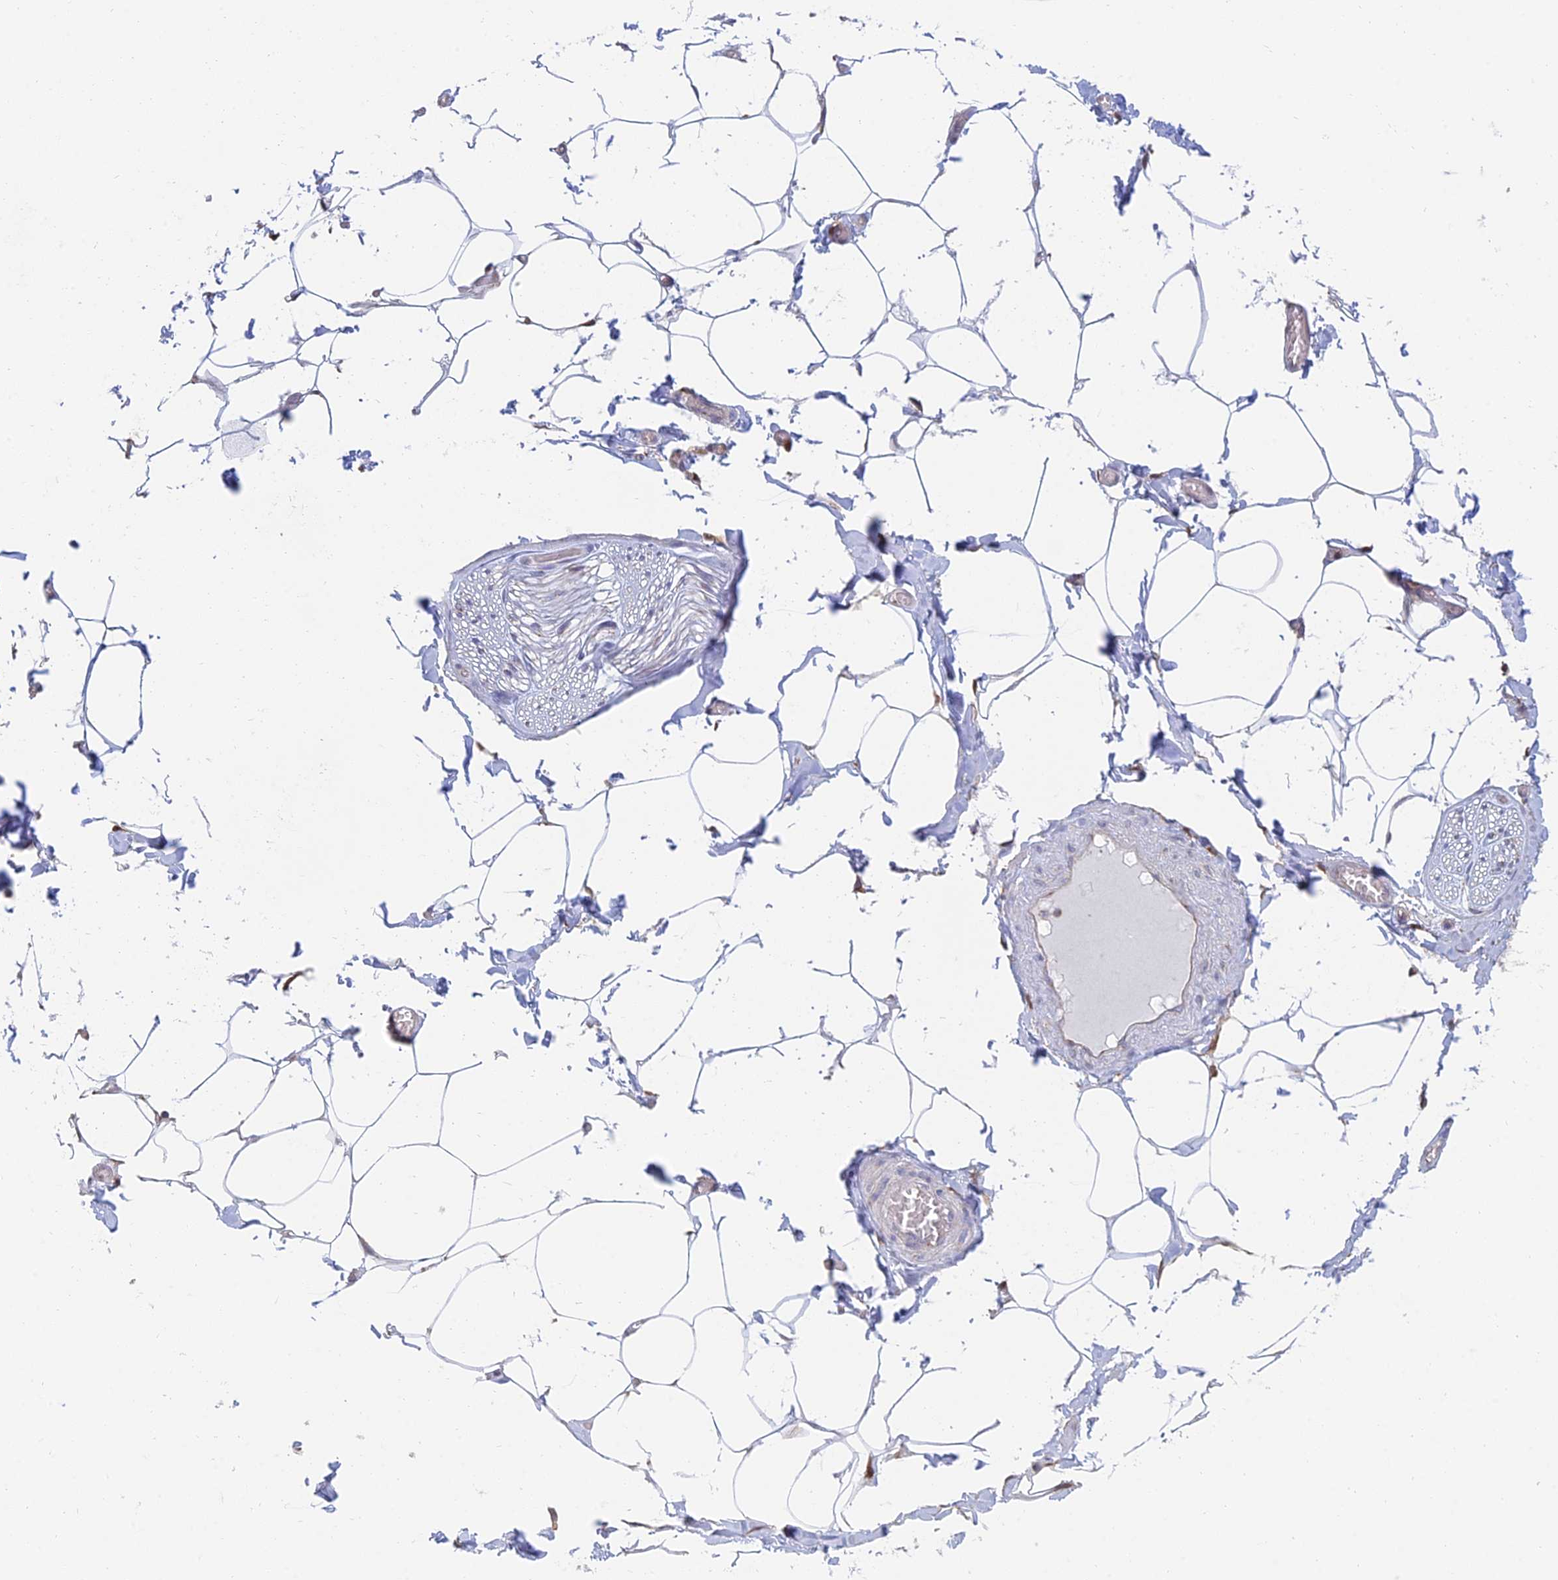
{"staining": {"intensity": "negative", "quantity": "none", "location": "none"}, "tissue": "adipose tissue", "cell_type": "Adipocytes", "image_type": "normal", "snomed": [{"axis": "morphology", "description": "Normal tissue, NOS"}, {"axis": "topography", "description": "Soft tissue"}, {"axis": "topography", "description": "Adipose tissue"}, {"axis": "topography", "description": "Vascular tissue"}, {"axis": "topography", "description": "Peripheral nerve tissue"}], "caption": "The histopathology image shows no staining of adipocytes in benign adipose tissue. The staining is performed using DAB (3,3'-diaminobenzidine) brown chromogen with nuclei counter-stained in using hematoxylin.", "gene": "ENSG00000267561", "patient": {"sex": "male", "age": 46}}